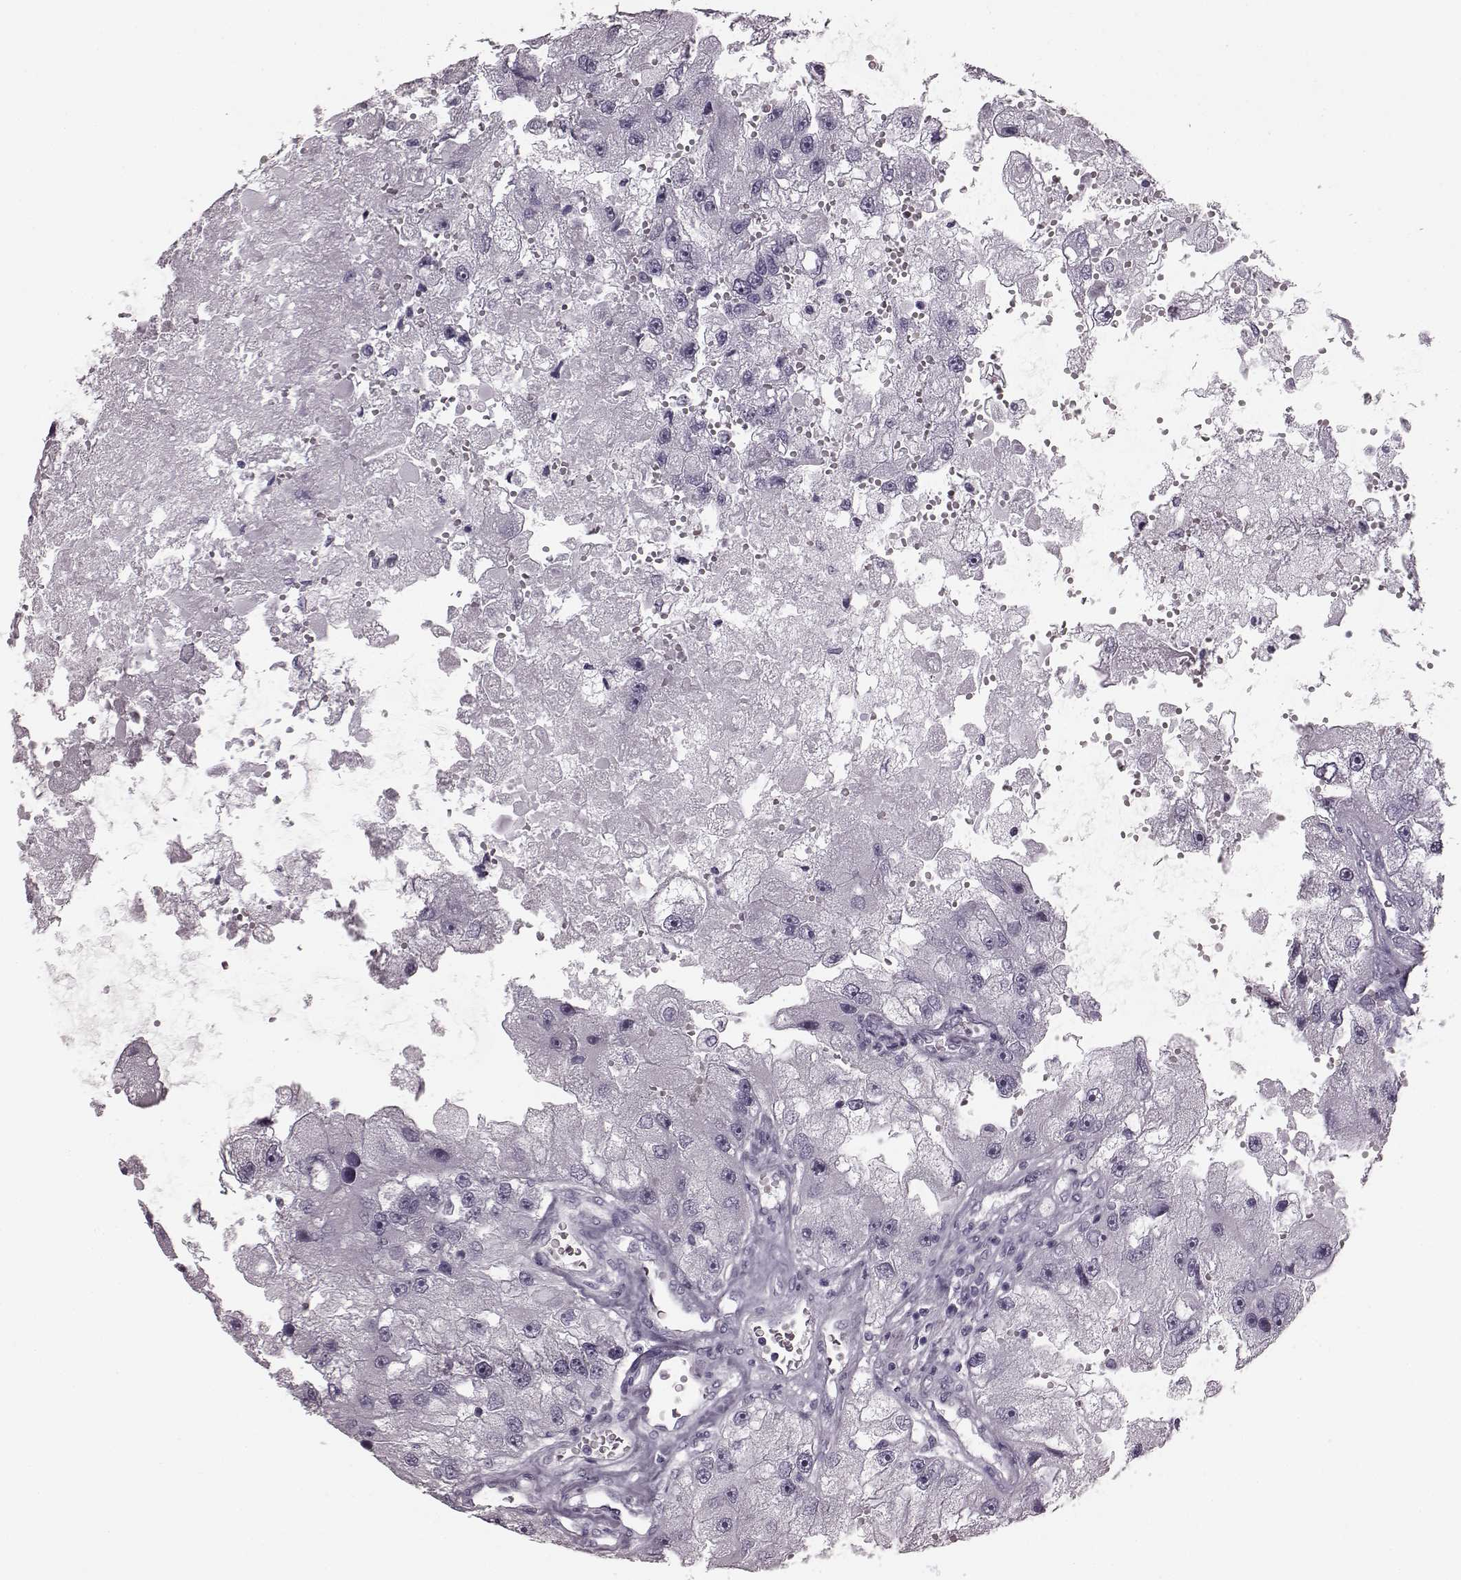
{"staining": {"intensity": "negative", "quantity": "none", "location": "none"}, "tissue": "renal cancer", "cell_type": "Tumor cells", "image_type": "cancer", "snomed": [{"axis": "morphology", "description": "Adenocarcinoma, NOS"}, {"axis": "topography", "description": "Kidney"}], "caption": "A high-resolution photomicrograph shows IHC staining of renal cancer, which exhibits no significant expression in tumor cells. Brightfield microscopy of IHC stained with DAB (brown) and hematoxylin (blue), captured at high magnification.", "gene": "JSRP1", "patient": {"sex": "male", "age": 63}}